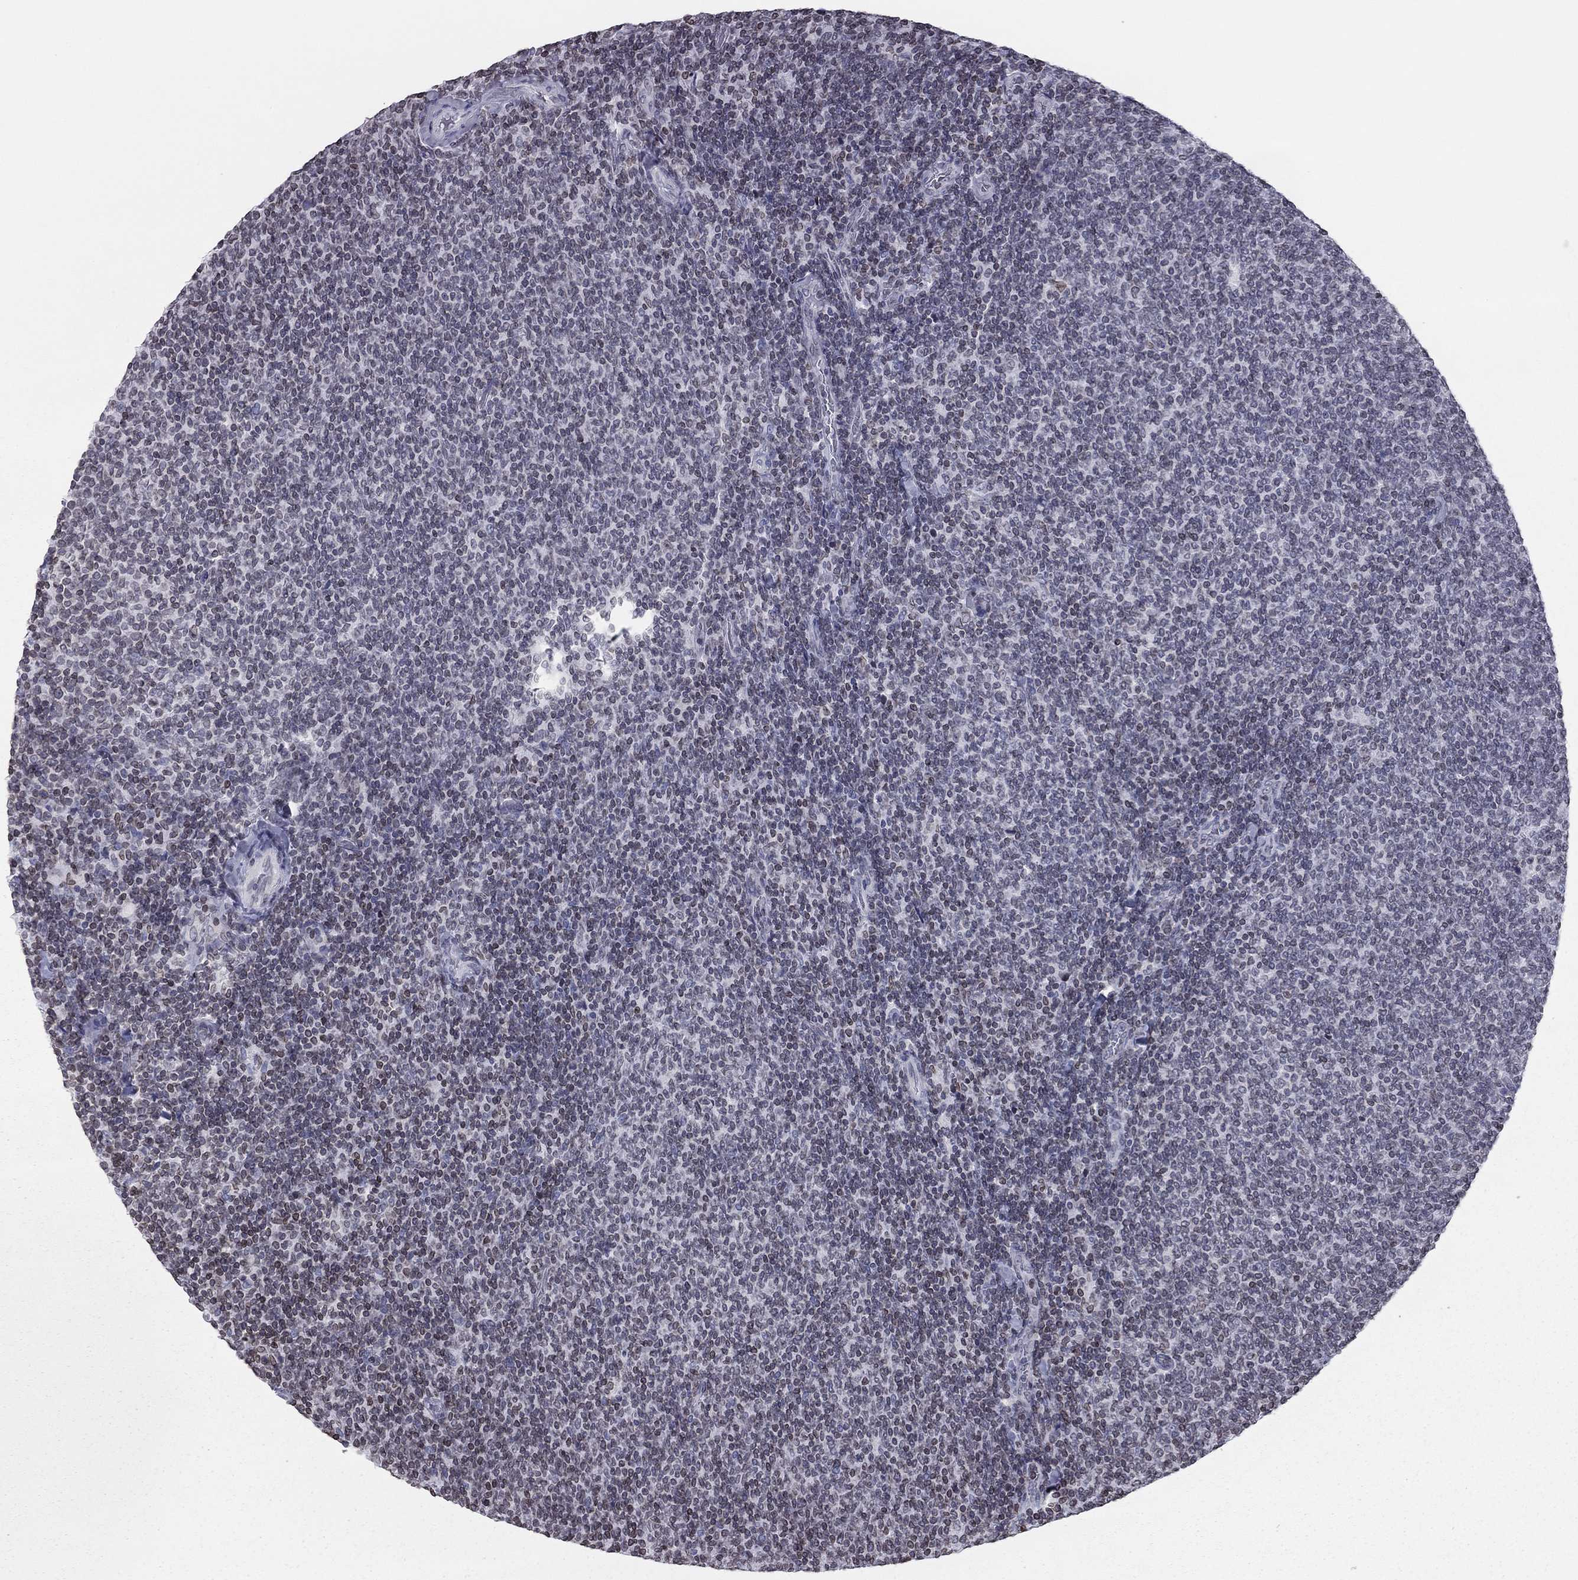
{"staining": {"intensity": "negative", "quantity": "none", "location": "none"}, "tissue": "lymphoma", "cell_type": "Tumor cells", "image_type": "cancer", "snomed": [{"axis": "morphology", "description": "Malignant lymphoma, non-Hodgkin's type, Low grade"}, {"axis": "topography", "description": "Lymph node"}], "caption": "The immunohistochemistry micrograph has no significant staining in tumor cells of lymphoma tissue. Nuclei are stained in blue.", "gene": "ESPL1", "patient": {"sex": "male", "age": 52}}